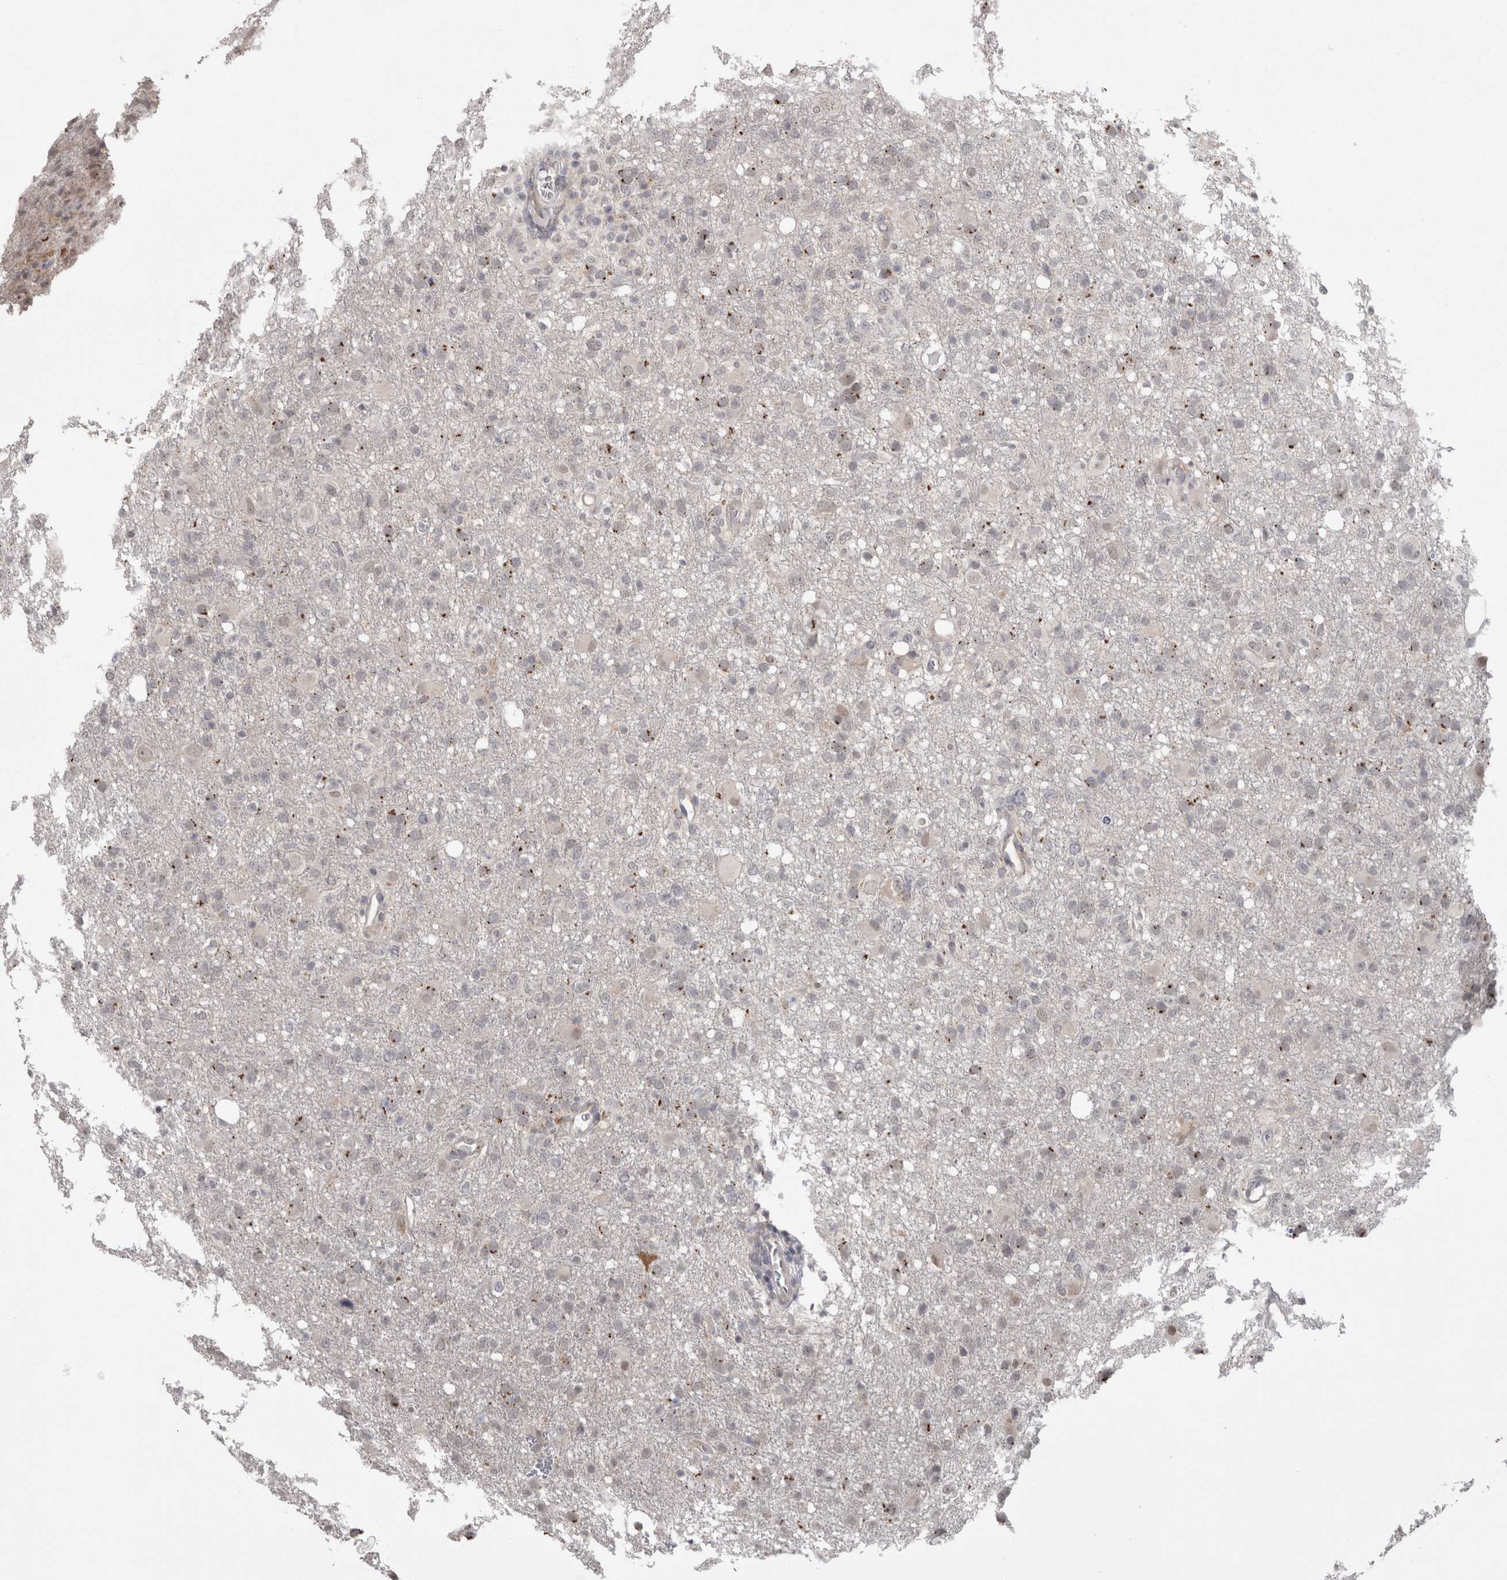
{"staining": {"intensity": "negative", "quantity": "none", "location": "none"}, "tissue": "glioma", "cell_type": "Tumor cells", "image_type": "cancer", "snomed": [{"axis": "morphology", "description": "Glioma, malignant, High grade"}, {"axis": "topography", "description": "Brain"}], "caption": "The immunohistochemistry (IHC) micrograph has no significant positivity in tumor cells of glioma tissue.", "gene": "MTBP", "patient": {"sex": "female", "age": 57}}